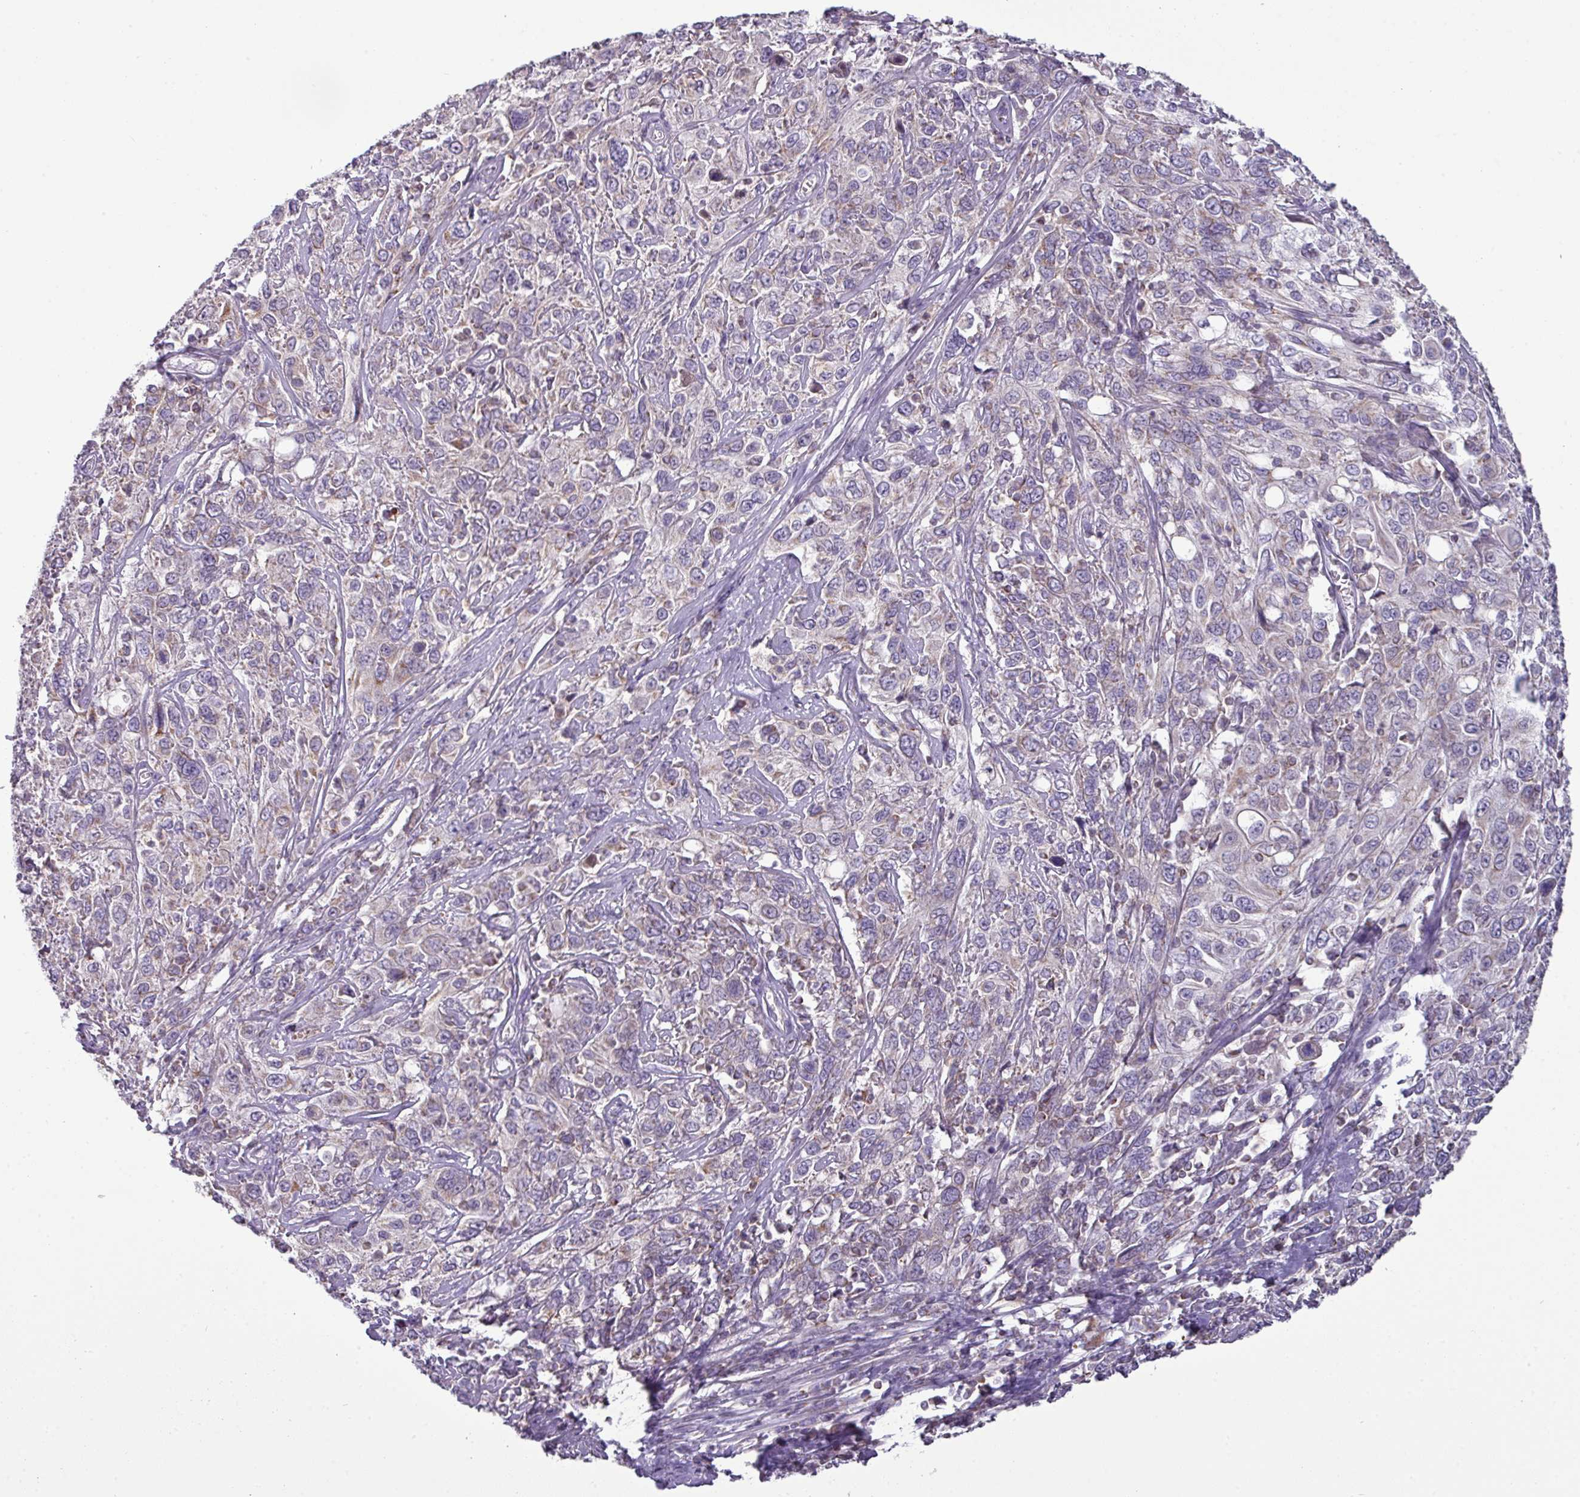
{"staining": {"intensity": "negative", "quantity": "none", "location": "none"}, "tissue": "cervical cancer", "cell_type": "Tumor cells", "image_type": "cancer", "snomed": [{"axis": "morphology", "description": "Squamous cell carcinoma, NOS"}, {"axis": "topography", "description": "Cervix"}], "caption": "Immunohistochemistry (IHC) of cervical cancer (squamous cell carcinoma) reveals no staining in tumor cells.", "gene": "TRAPPC1", "patient": {"sex": "female", "age": 46}}